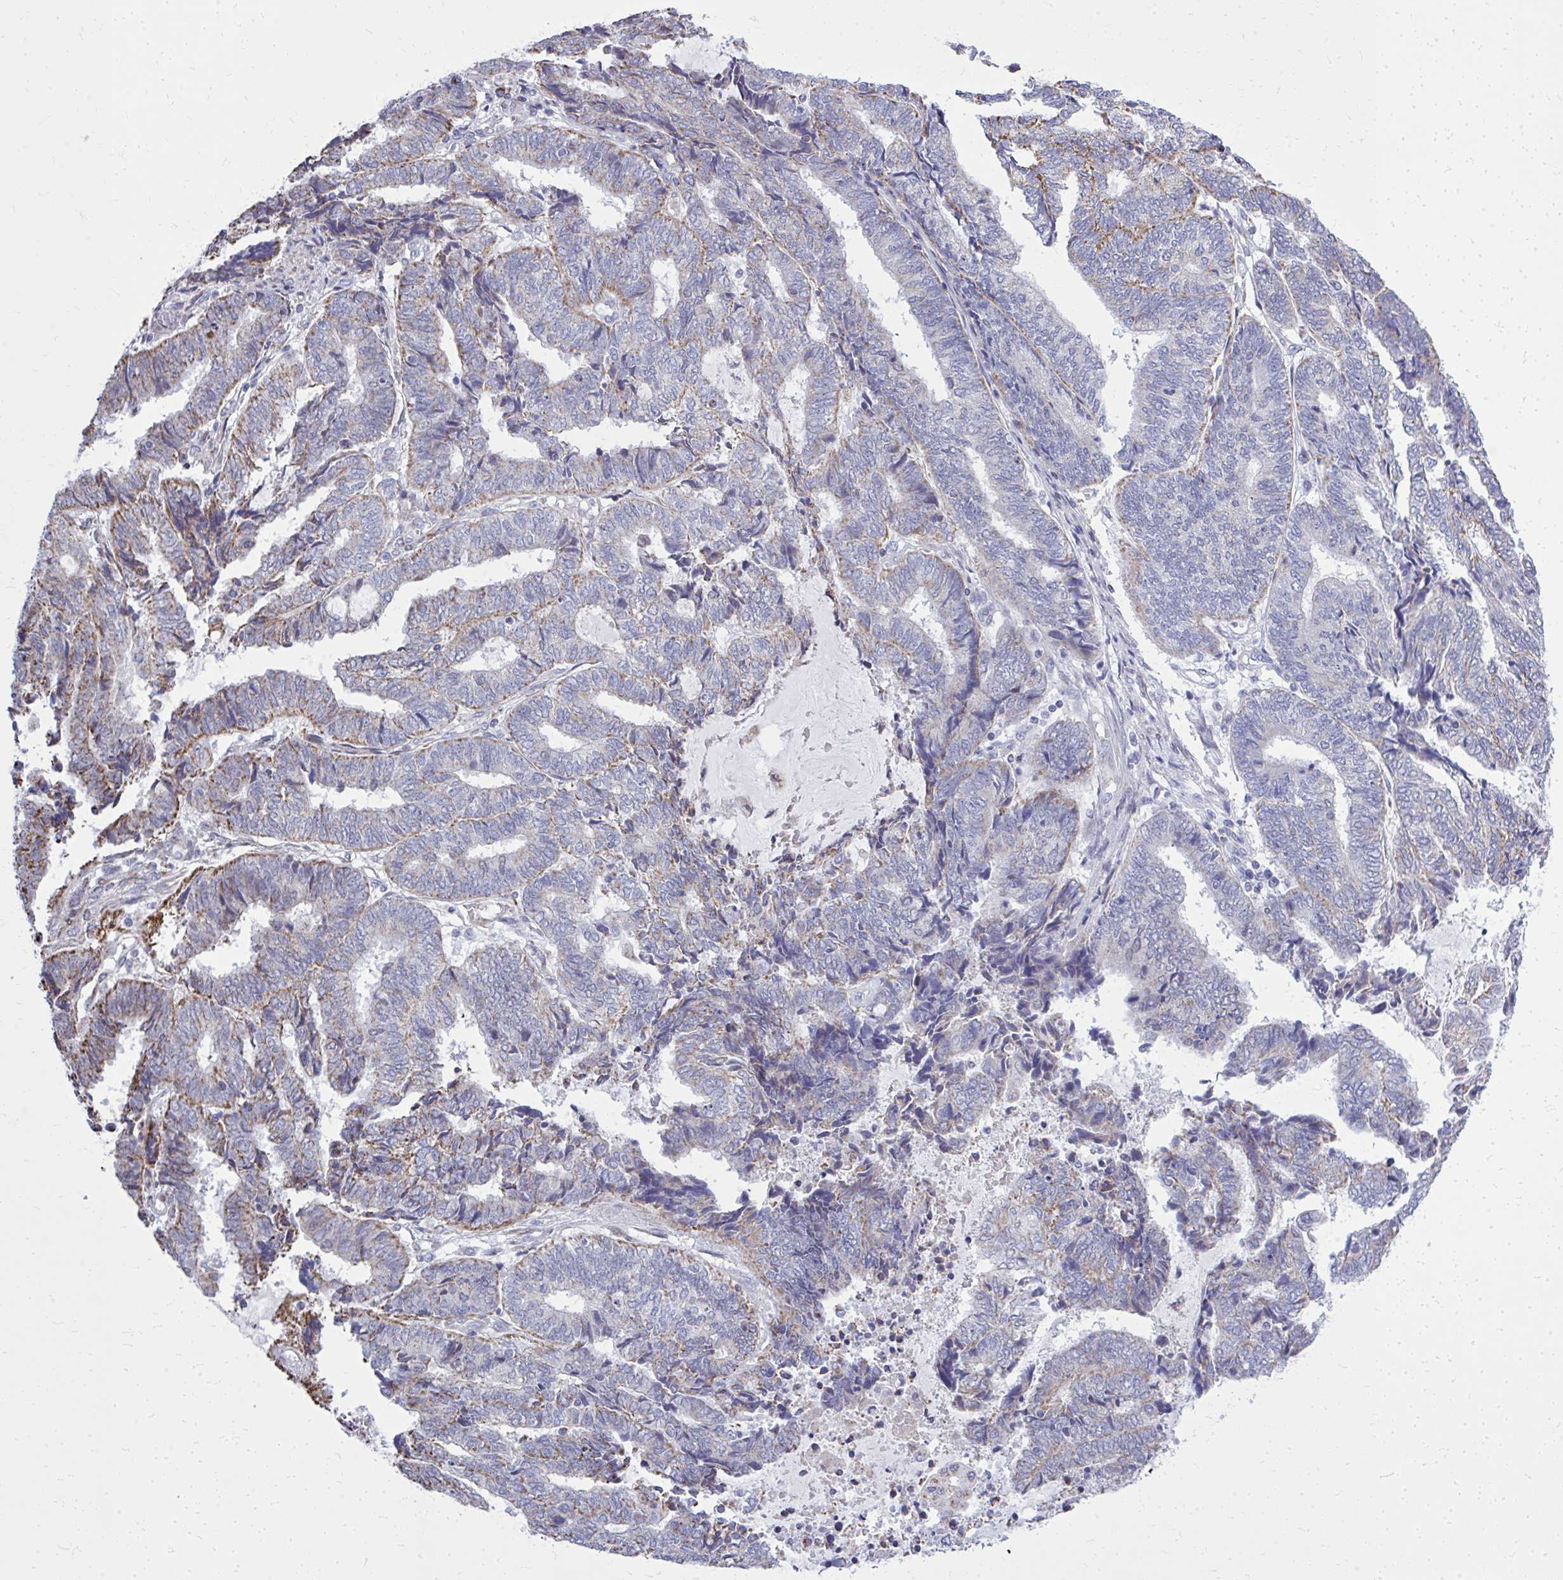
{"staining": {"intensity": "moderate", "quantity": "25%-75%", "location": "cytoplasmic/membranous"}, "tissue": "endometrial cancer", "cell_type": "Tumor cells", "image_type": "cancer", "snomed": [{"axis": "morphology", "description": "Adenocarcinoma, NOS"}, {"axis": "topography", "description": "Uterus"}, {"axis": "topography", "description": "Endometrium"}], "caption": "Endometrial adenocarcinoma stained with a protein marker exhibits moderate staining in tumor cells.", "gene": "ZNF362", "patient": {"sex": "female", "age": 70}}